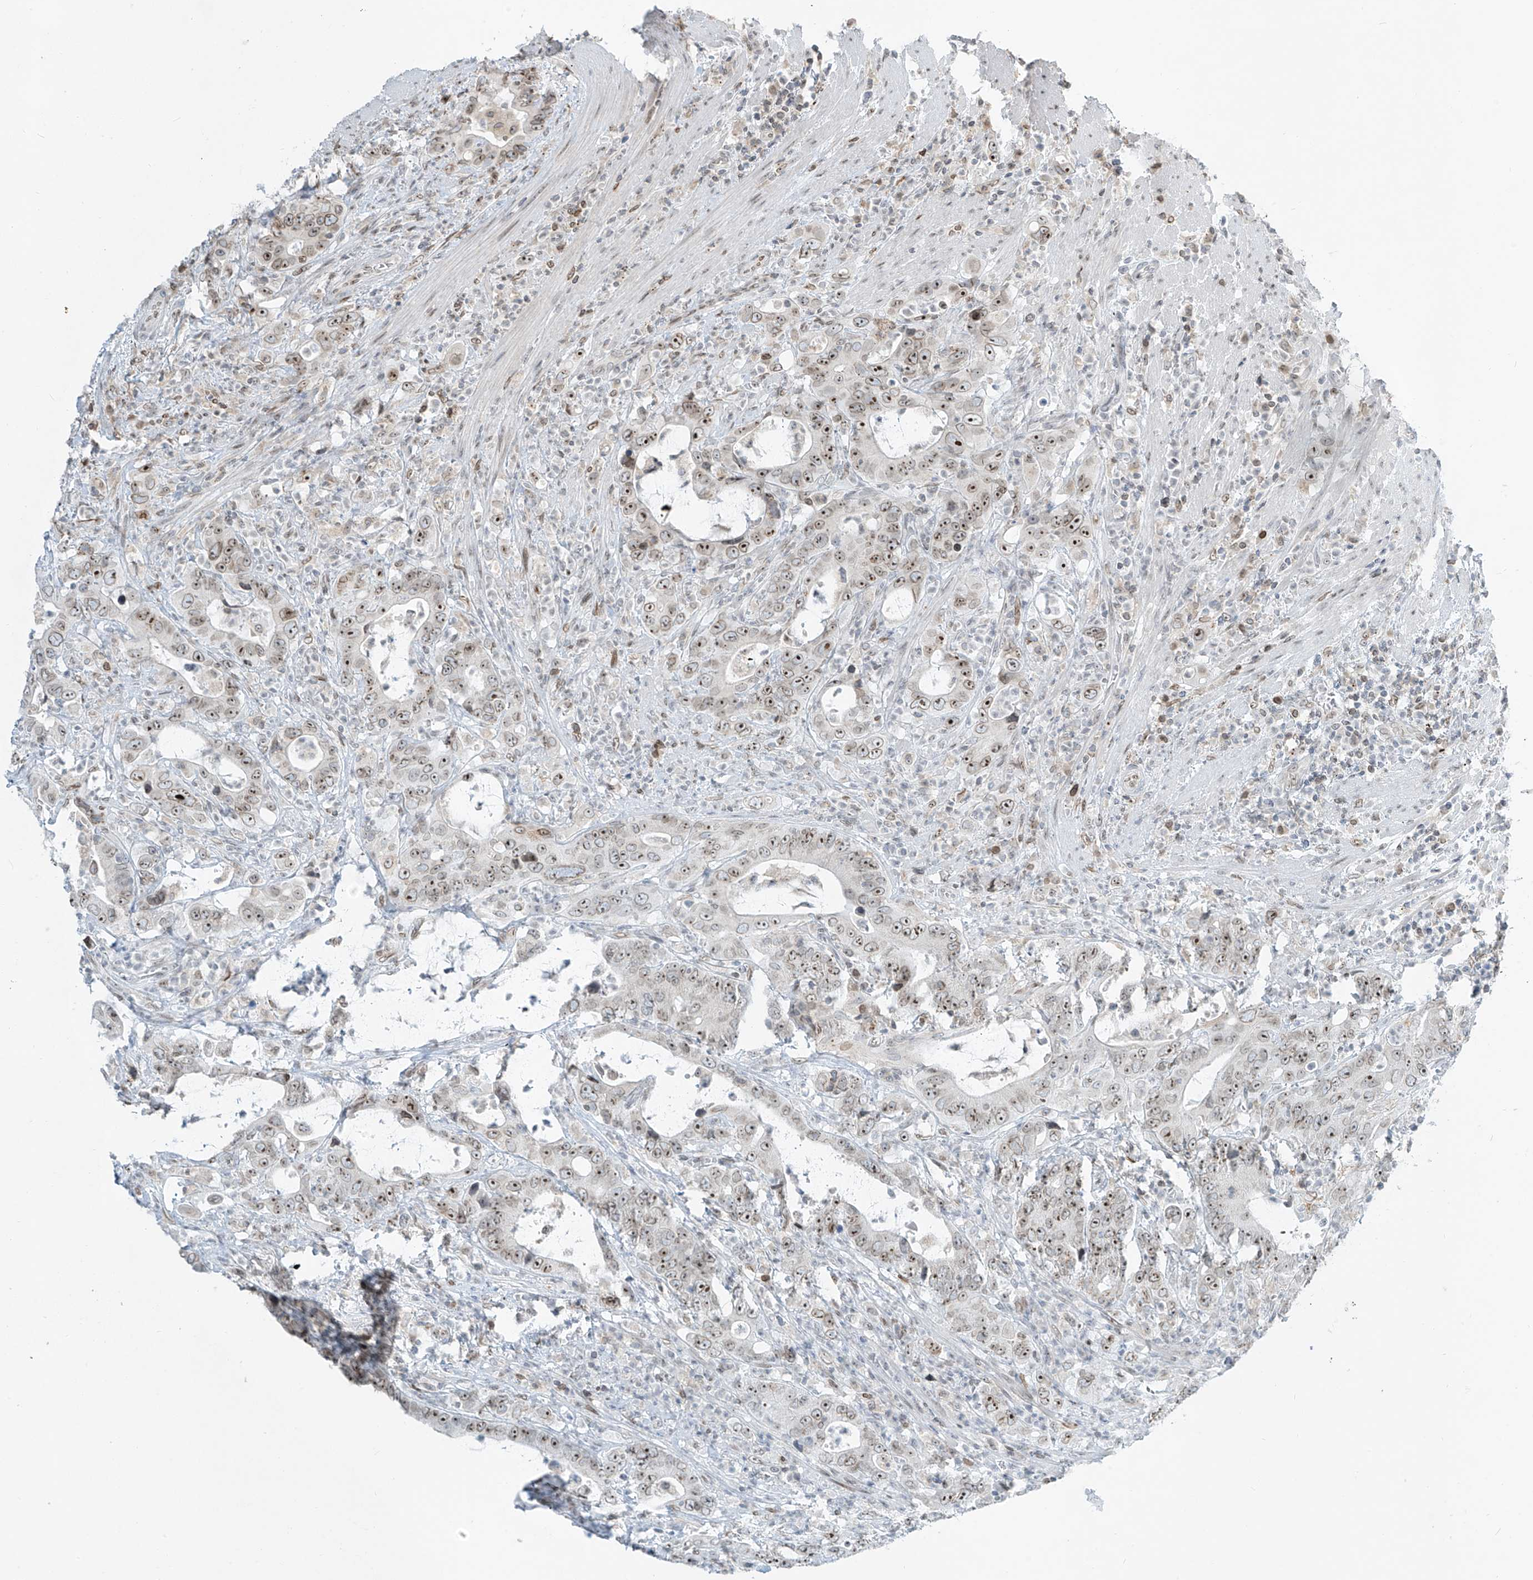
{"staining": {"intensity": "moderate", "quantity": ">75%", "location": "nuclear"}, "tissue": "colorectal cancer", "cell_type": "Tumor cells", "image_type": "cancer", "snomed": [{"axis": "morphology", "description": "Adenocarcinoma, NOS"}, {"axis": "topography", "description": "Colon"}], "caption": "Immunohistochemistry (IHC) micrograph of human colorectal cancer (adenocarcinoma) stained for a protein (brown), which reveals medium levels of moderate nuclear staining in approximately >75% of tumor cells.", "gene": "SAMD15", "patient": {"sex": "female", "age": 75}}